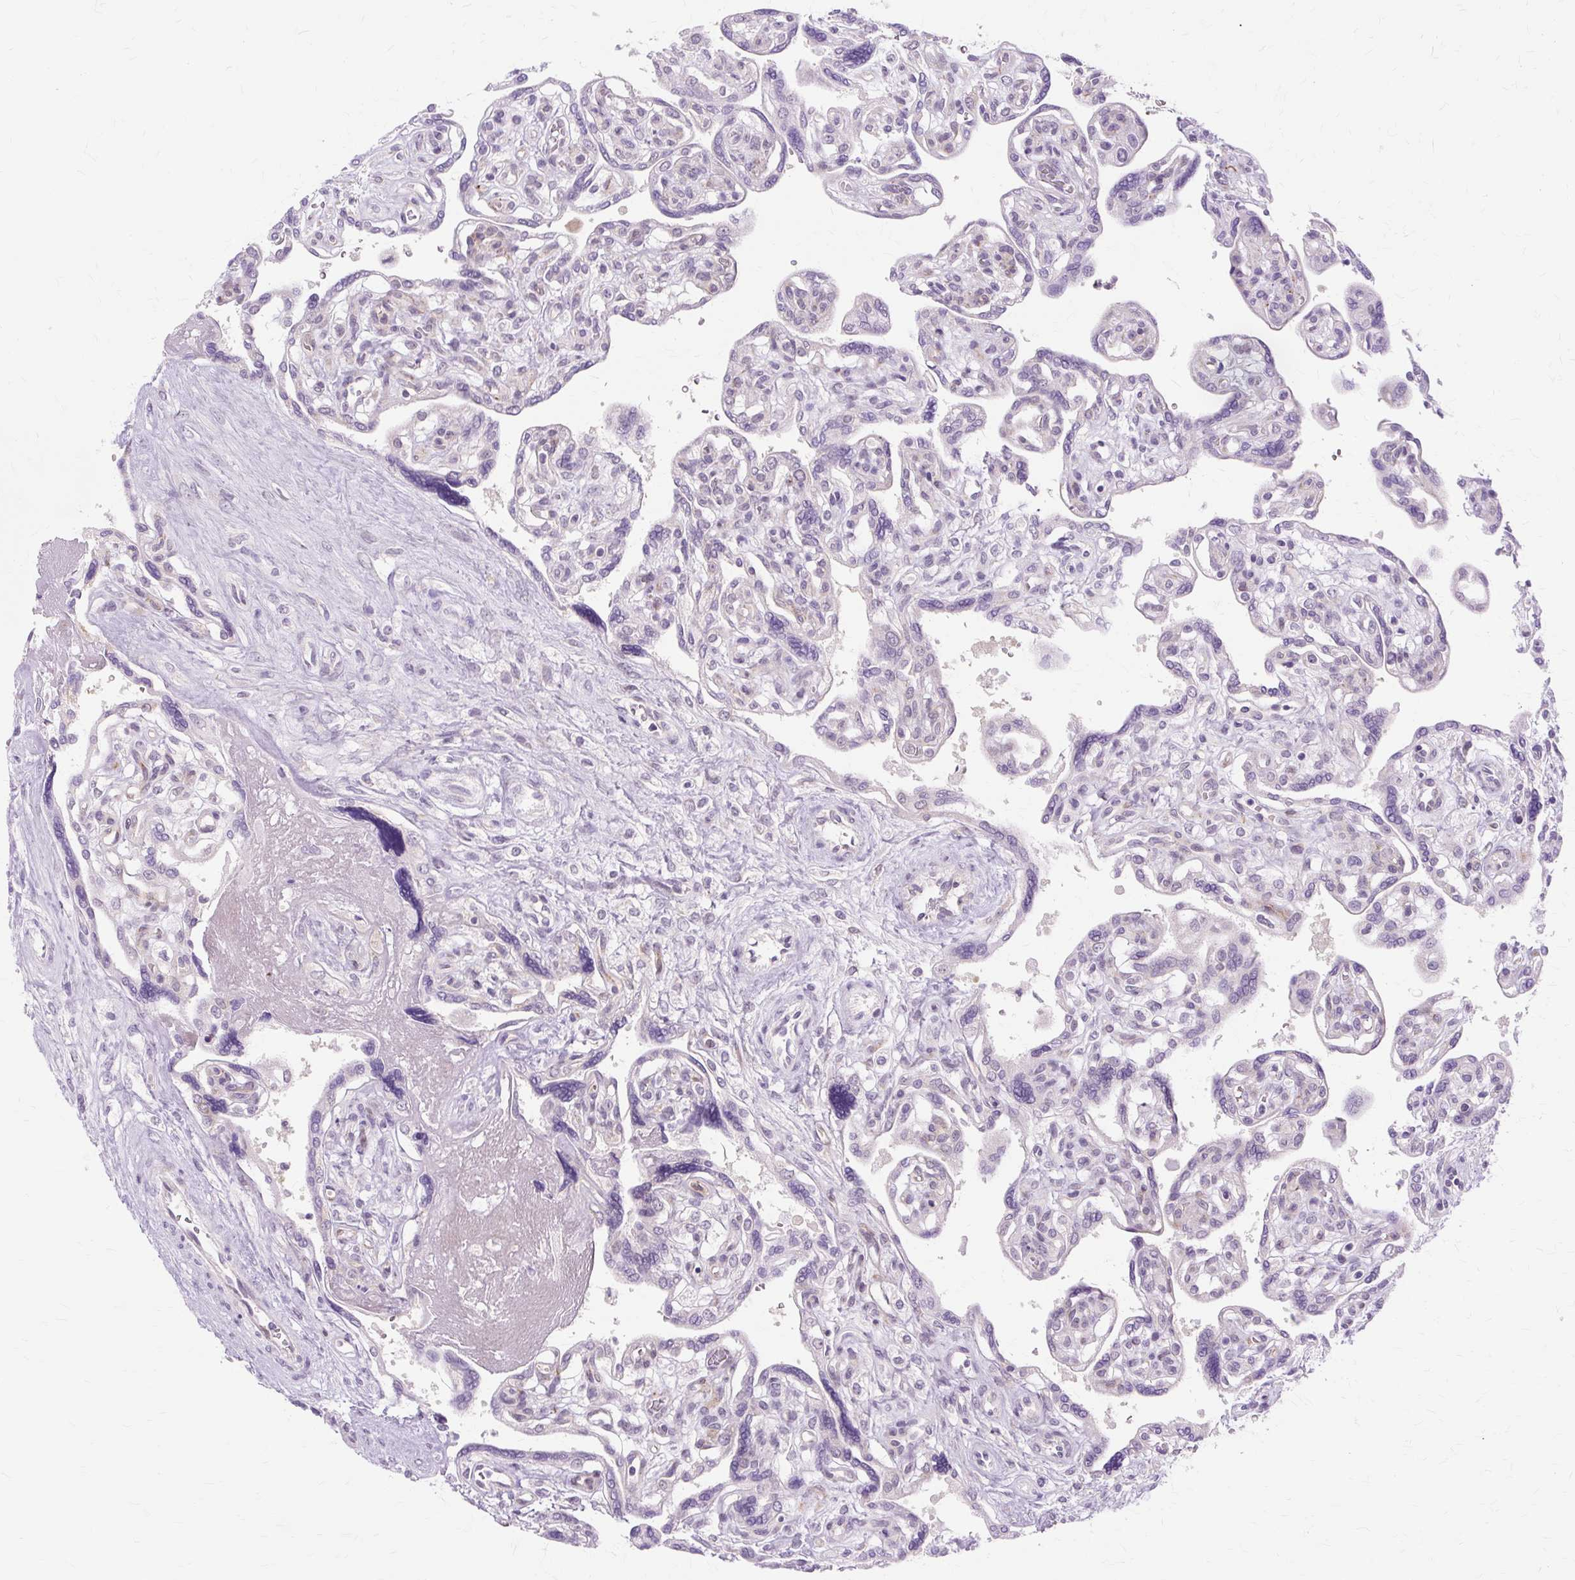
{"staining": {"intensity": "negative", "quantity": "none", "location": "none"}, "tissue": "placenta", "cell_type": "Decidual cells", "image_type": "normal", "snomed": [{"axis": "morphology", "description": "Normal tissue, NOS"}, {"axis": "topography", "description": "Placenta"}], "caption": "Decidual cells are negative for protein expression in benign human placenta. The staining was performed using DAB to visualize the protein expression in brown, while the nuclei were stained in blue with hematoxylin (Magnification: 20x).", "gene": "ZNF35", "patient": {"sex": "female", "age": 39}}